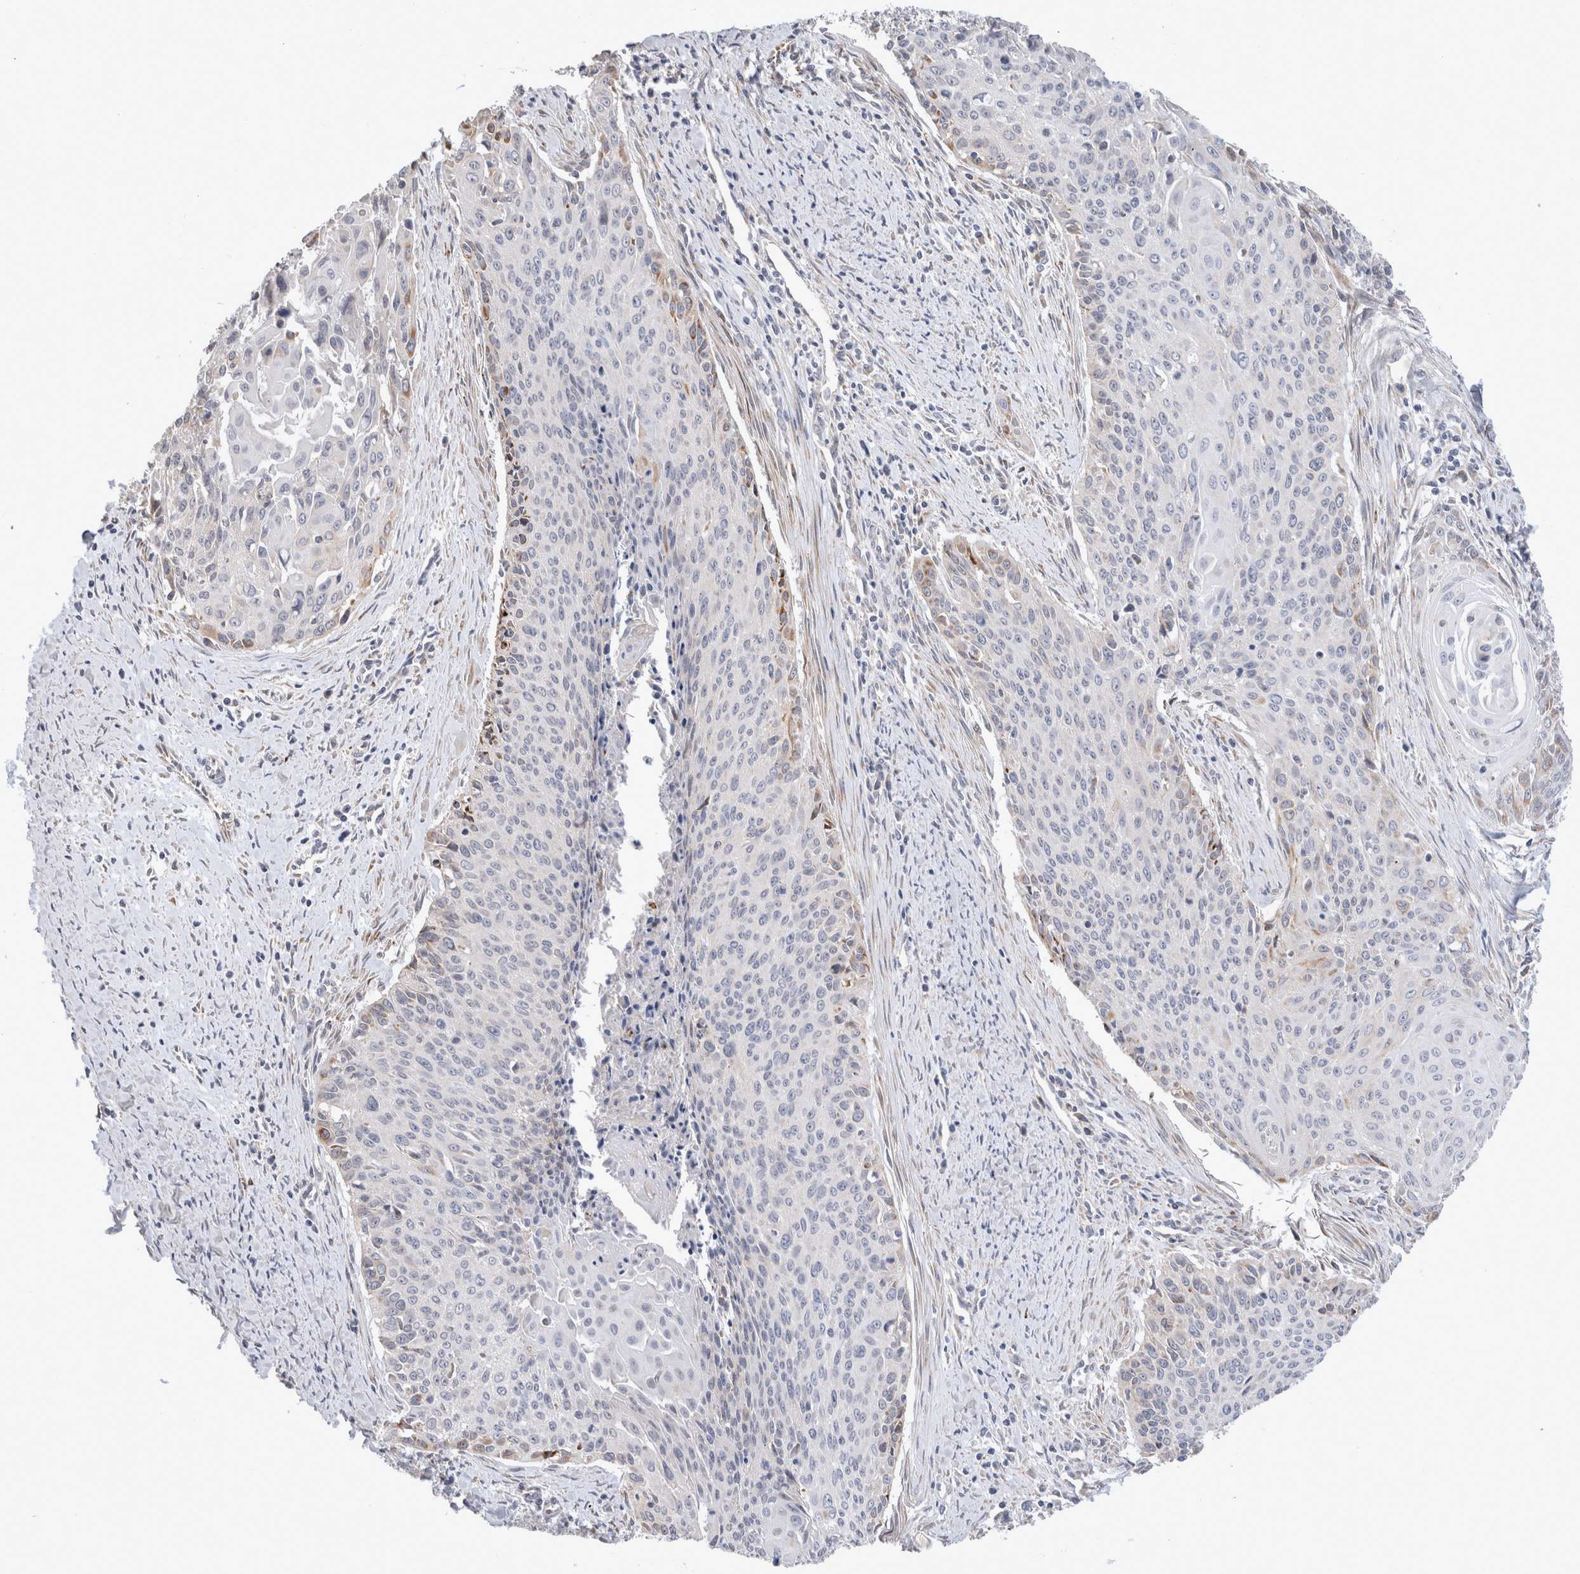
{"staining": {"intensity": "weak", "quantity": "<25%", "location": "cytoplasmic/membranous"}, "tissue": "cervical cancer", "cell_type": "Tumor cells", "image_type": "cancer", "snomed": [{"axis": "morphology", "description": "Squamous cell carcinoma, NOS"}, {"axis": "topography", "description": "Cervix"}], "caption": "High power microscopy photomicrograph of an immunohistochemistry (IHC) photomicrograph of squamous cell carcinoma (cervical), revealing no significant expression in tumor cells.", "gene": "TRMT9B", "patient": {"sex": "female", "age": 55}}